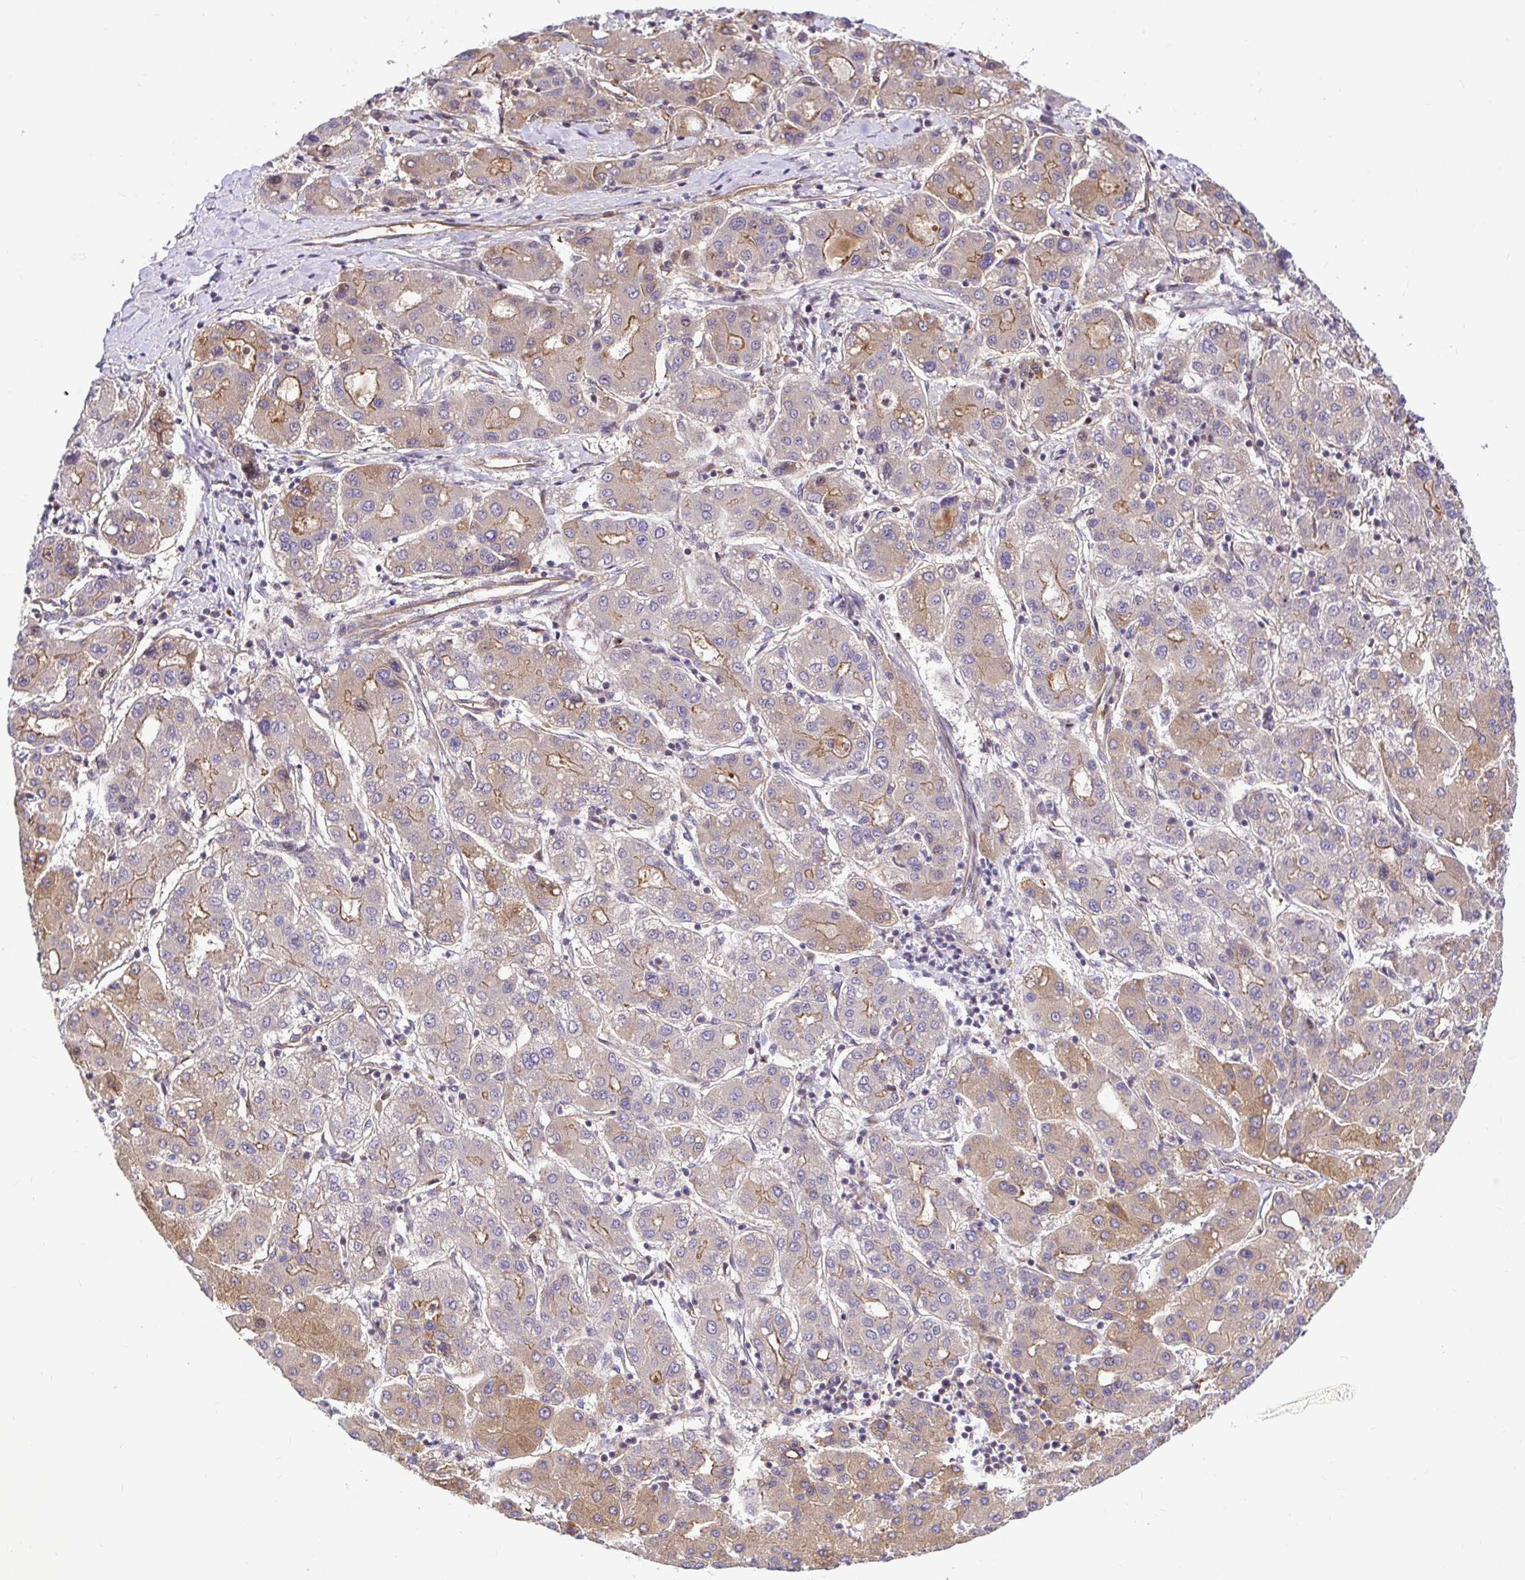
{"staining": {"intensity": "moderate", "quantity": "<25%", "location": "cytoplasmic/membranous"}, "tissue": "liver cancer", "cell_type": "Tumor cells", "image_type": "cancer", "snomed": [{"axis": "morphology", "description": "Carcinoma, Hepatocellular, NOS"}, {"axis": "topography", "description": "Liver"}], "caption": "Liver cancer stained with a protein marker displays moderate staining in tumor cells.", "gene": "TRIM55", "patient": {"sex": "male", "age": 65}}